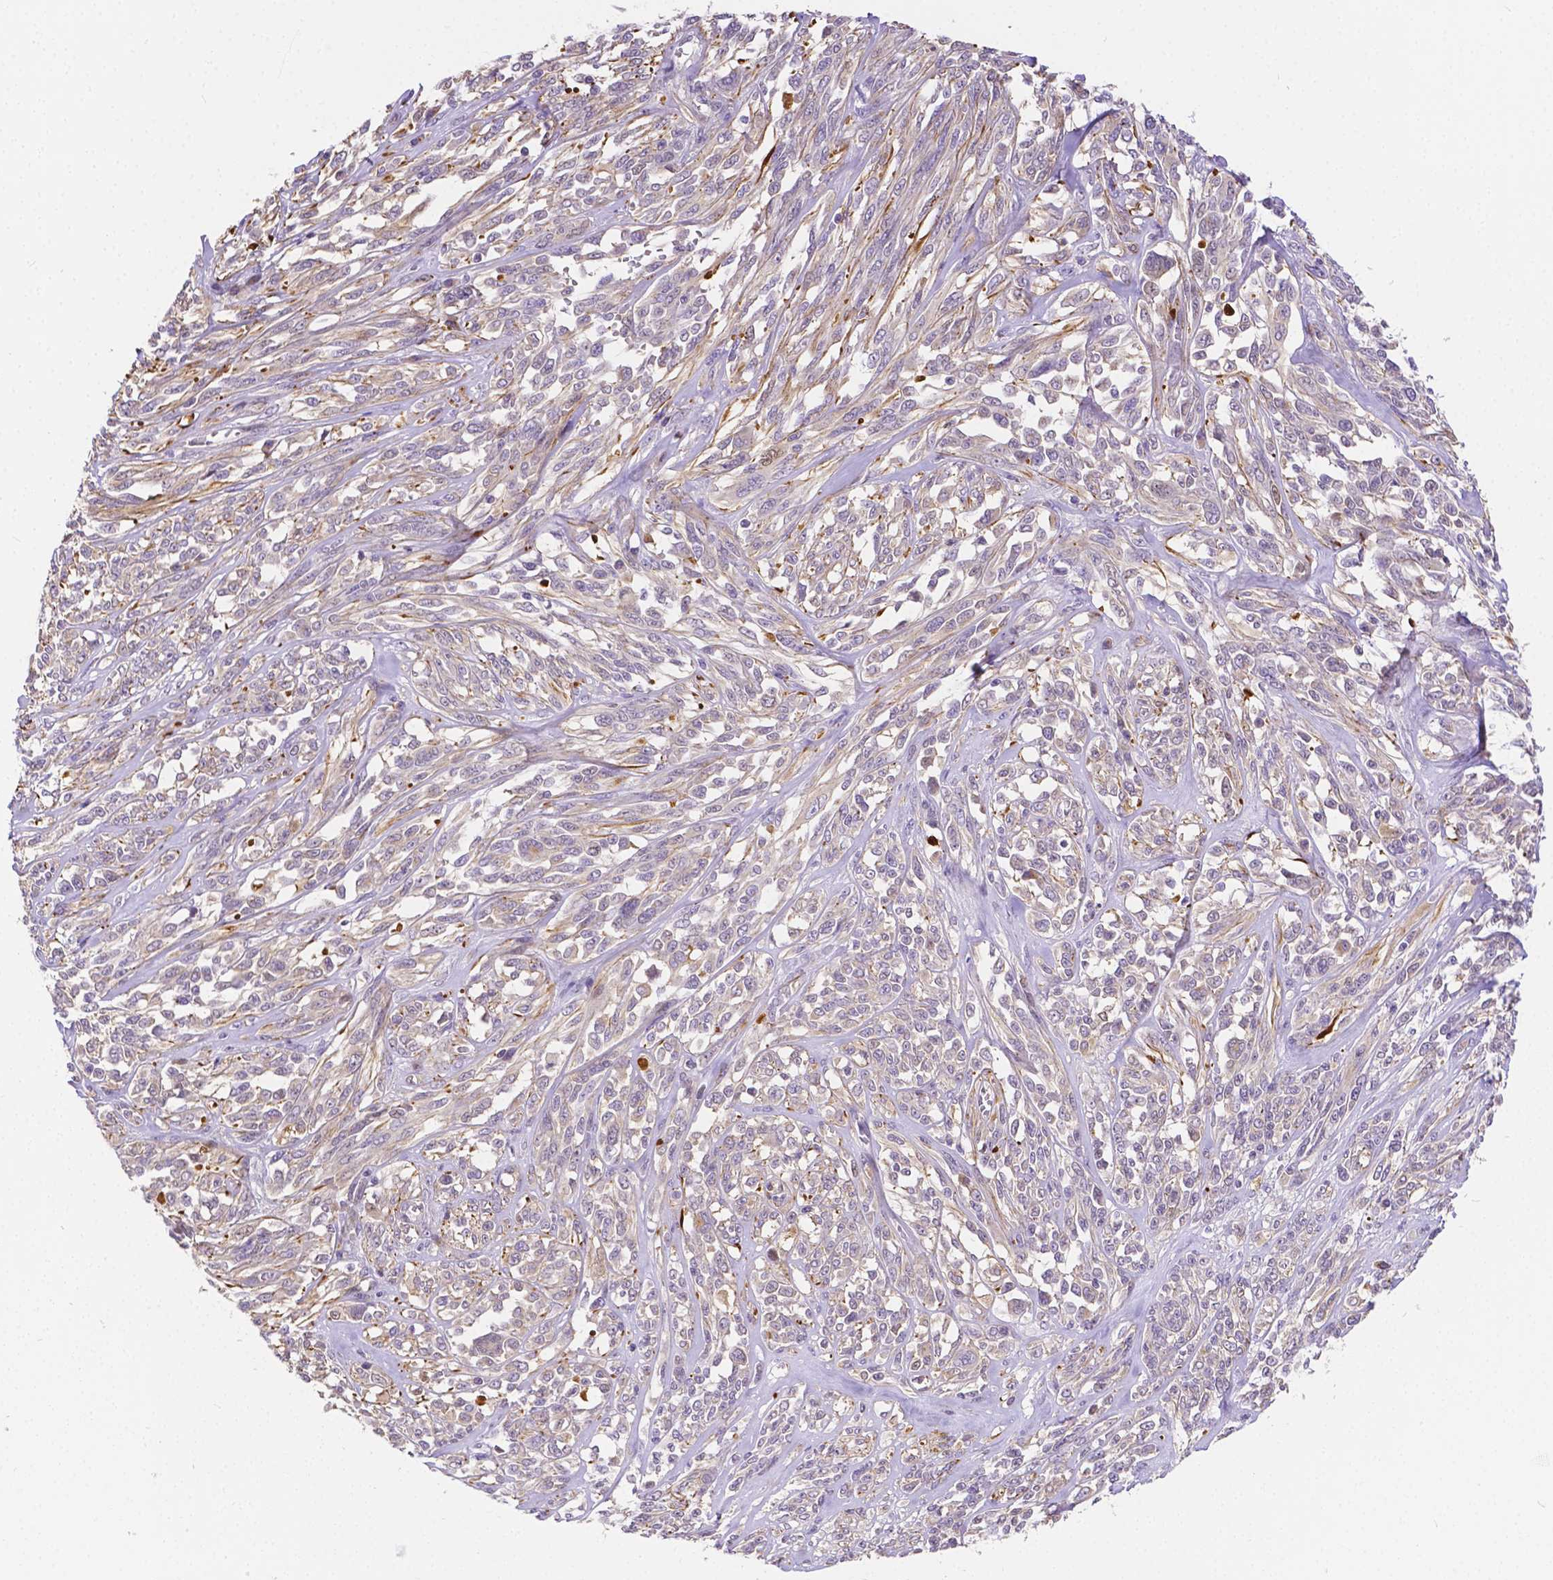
{"staining": {"intensity": "negative", "quantity": "none", "location": "none"}, "tissue": "melanoma", "cell_type": "Tumor cells", "image_type": "cancer", "snomed": [{"axis": "morphology", "description": "Malignant melanoma, NOS"}, {"axis": "topography", "description": "Skin"}], "caption": "An IHC histopathology image of melanoma is shown. There is no staining in tumor cells of melanoma.", "gene": "ZNRD2", "patient": {"sex": "female", "age": 91}}